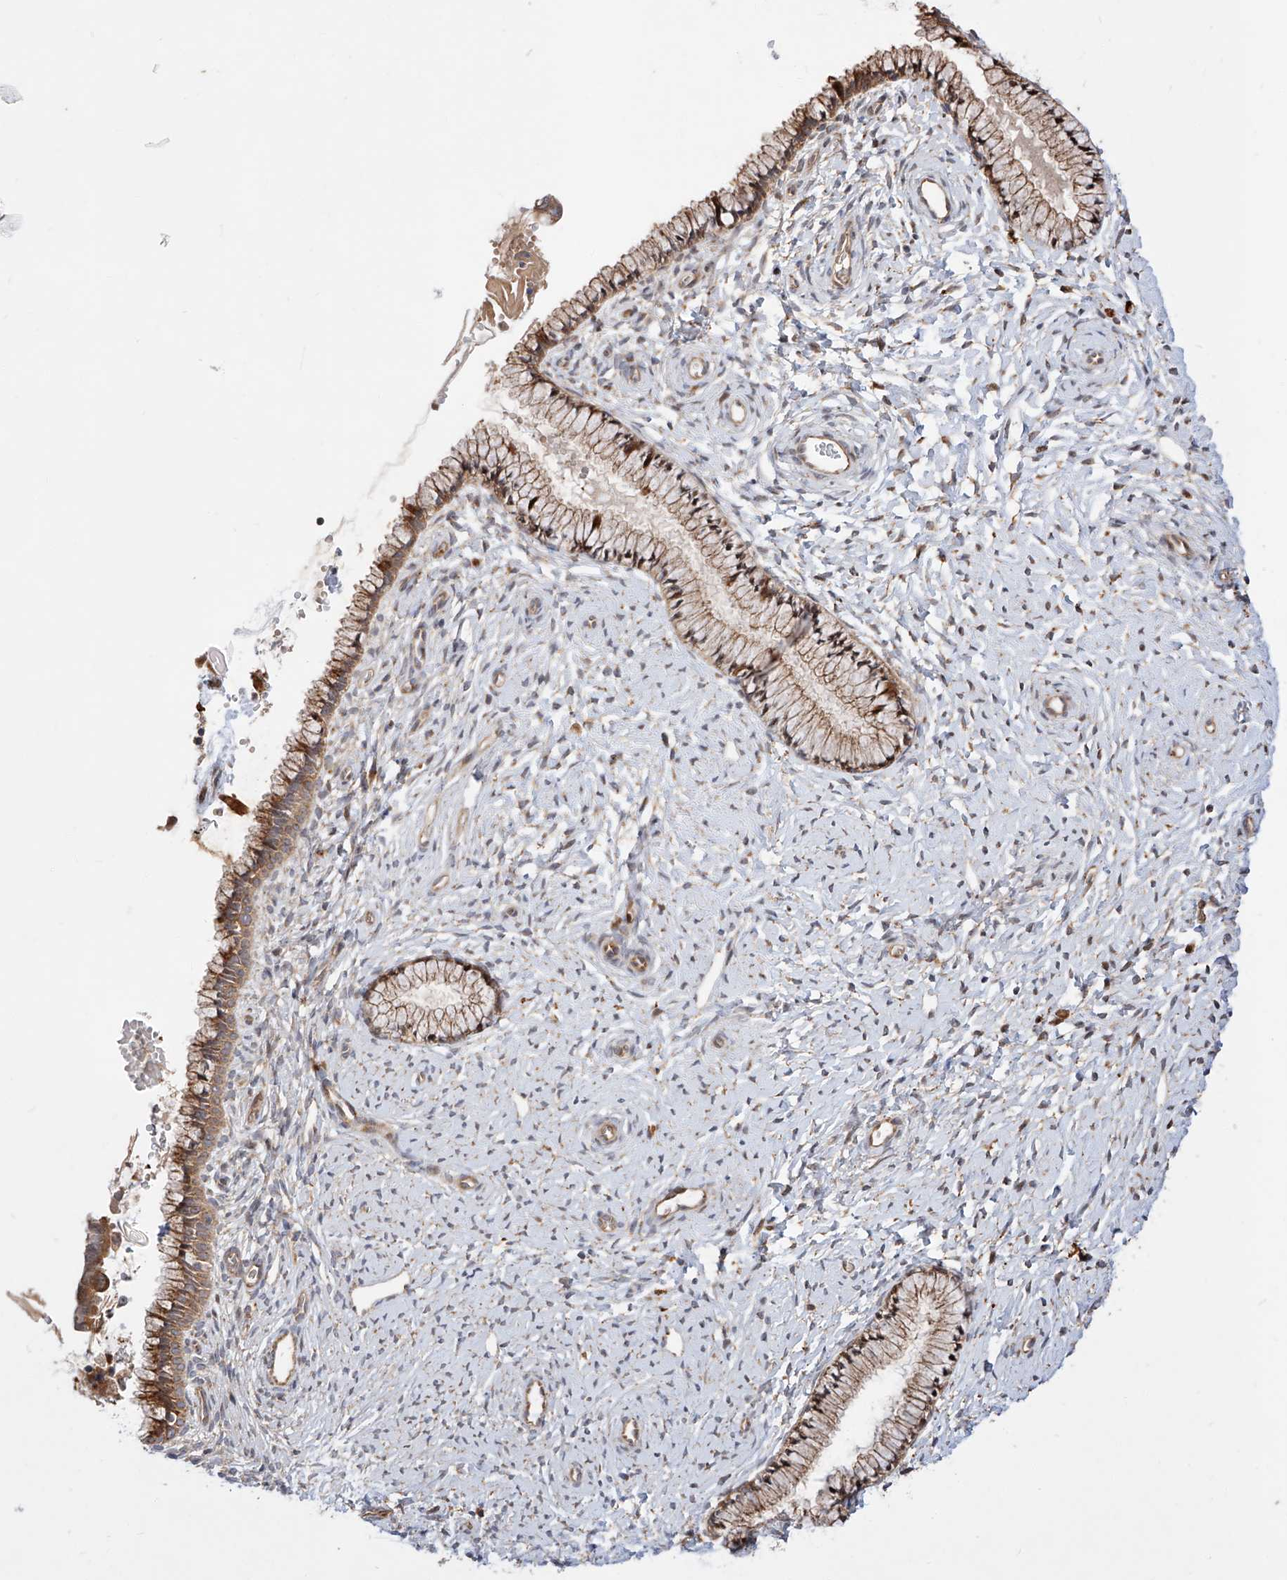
{"staining": {"intensity": "moderate", "quantity": ">75%", "location": "cytoplasmic/membranous"}, "tissue": "cervix", "cell_type": "Glandular cells", "image_type": "normal", "snomed": [{"axis": "morphology", "description": "Normal tissue, NOS"}, {"axis": "topography", "description": "Cervix"}], "caption": "A medium amount of moderate cytoplasmic/membranous positivity is appreciated in approximately >75% of glandular cells in unremarkable cervix. Nuclei are stained in blue.", "gene": "DIRAS3", "patient": {"sex": "female", "age": 33}}